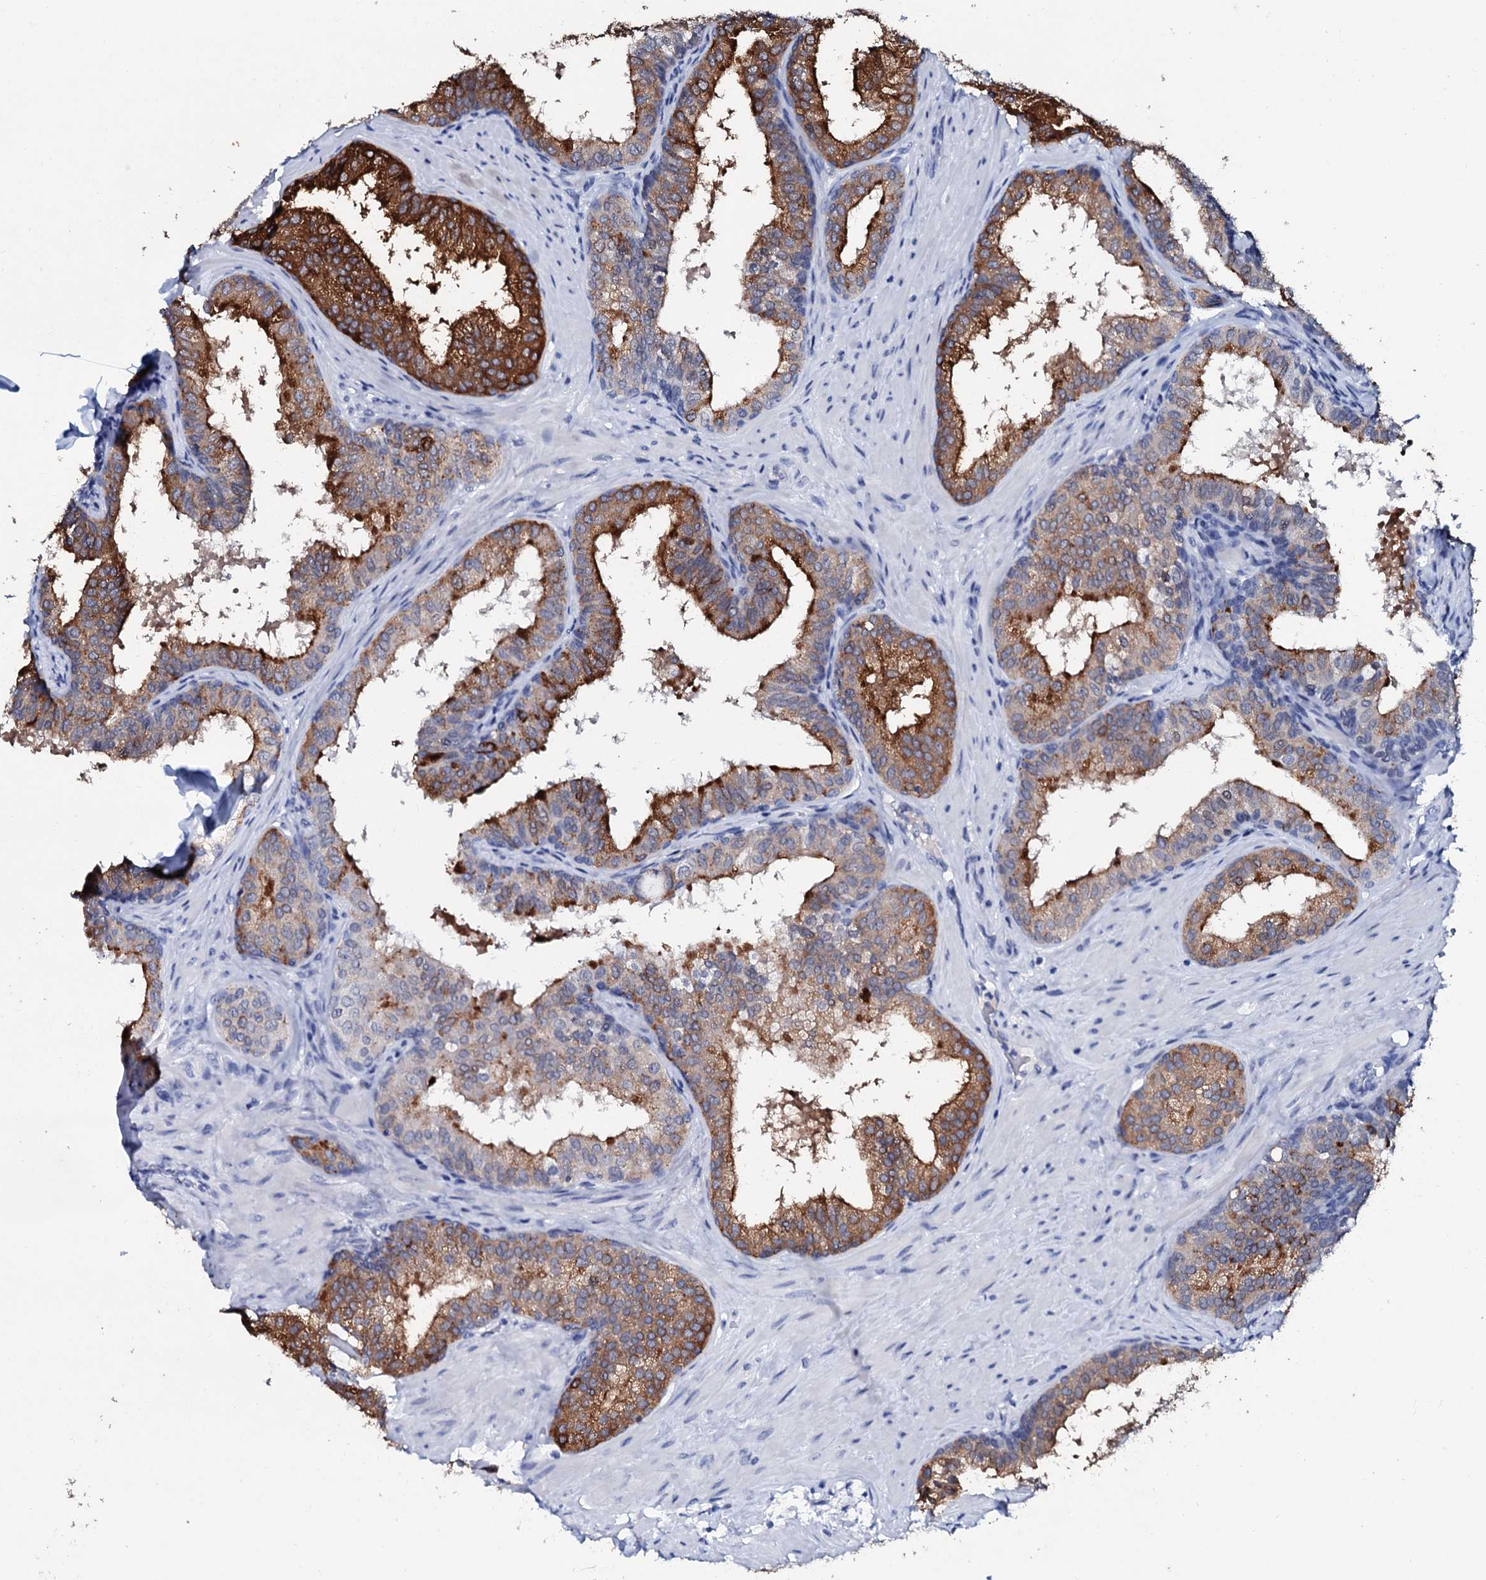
{"staining": {"intensity": "strong", "quantity": ">75%", "location": "cytoplasmic/membranous"}, "tissue": "prostate", "cell_type": "Glandular cells", "image_type": "normal", "snomed": [{"axis": "morphology", "description": "Normal tissue, NOS"}, {"axis": "topography", "description": "Prostate"}], "caption": "Protein expression analysis of normal prostate displays strong cytoplasmic/membranous staining in about >75% of glandular cells.", "gene": "SPATA19", "patient": {"sex": "male", "age": 60}}